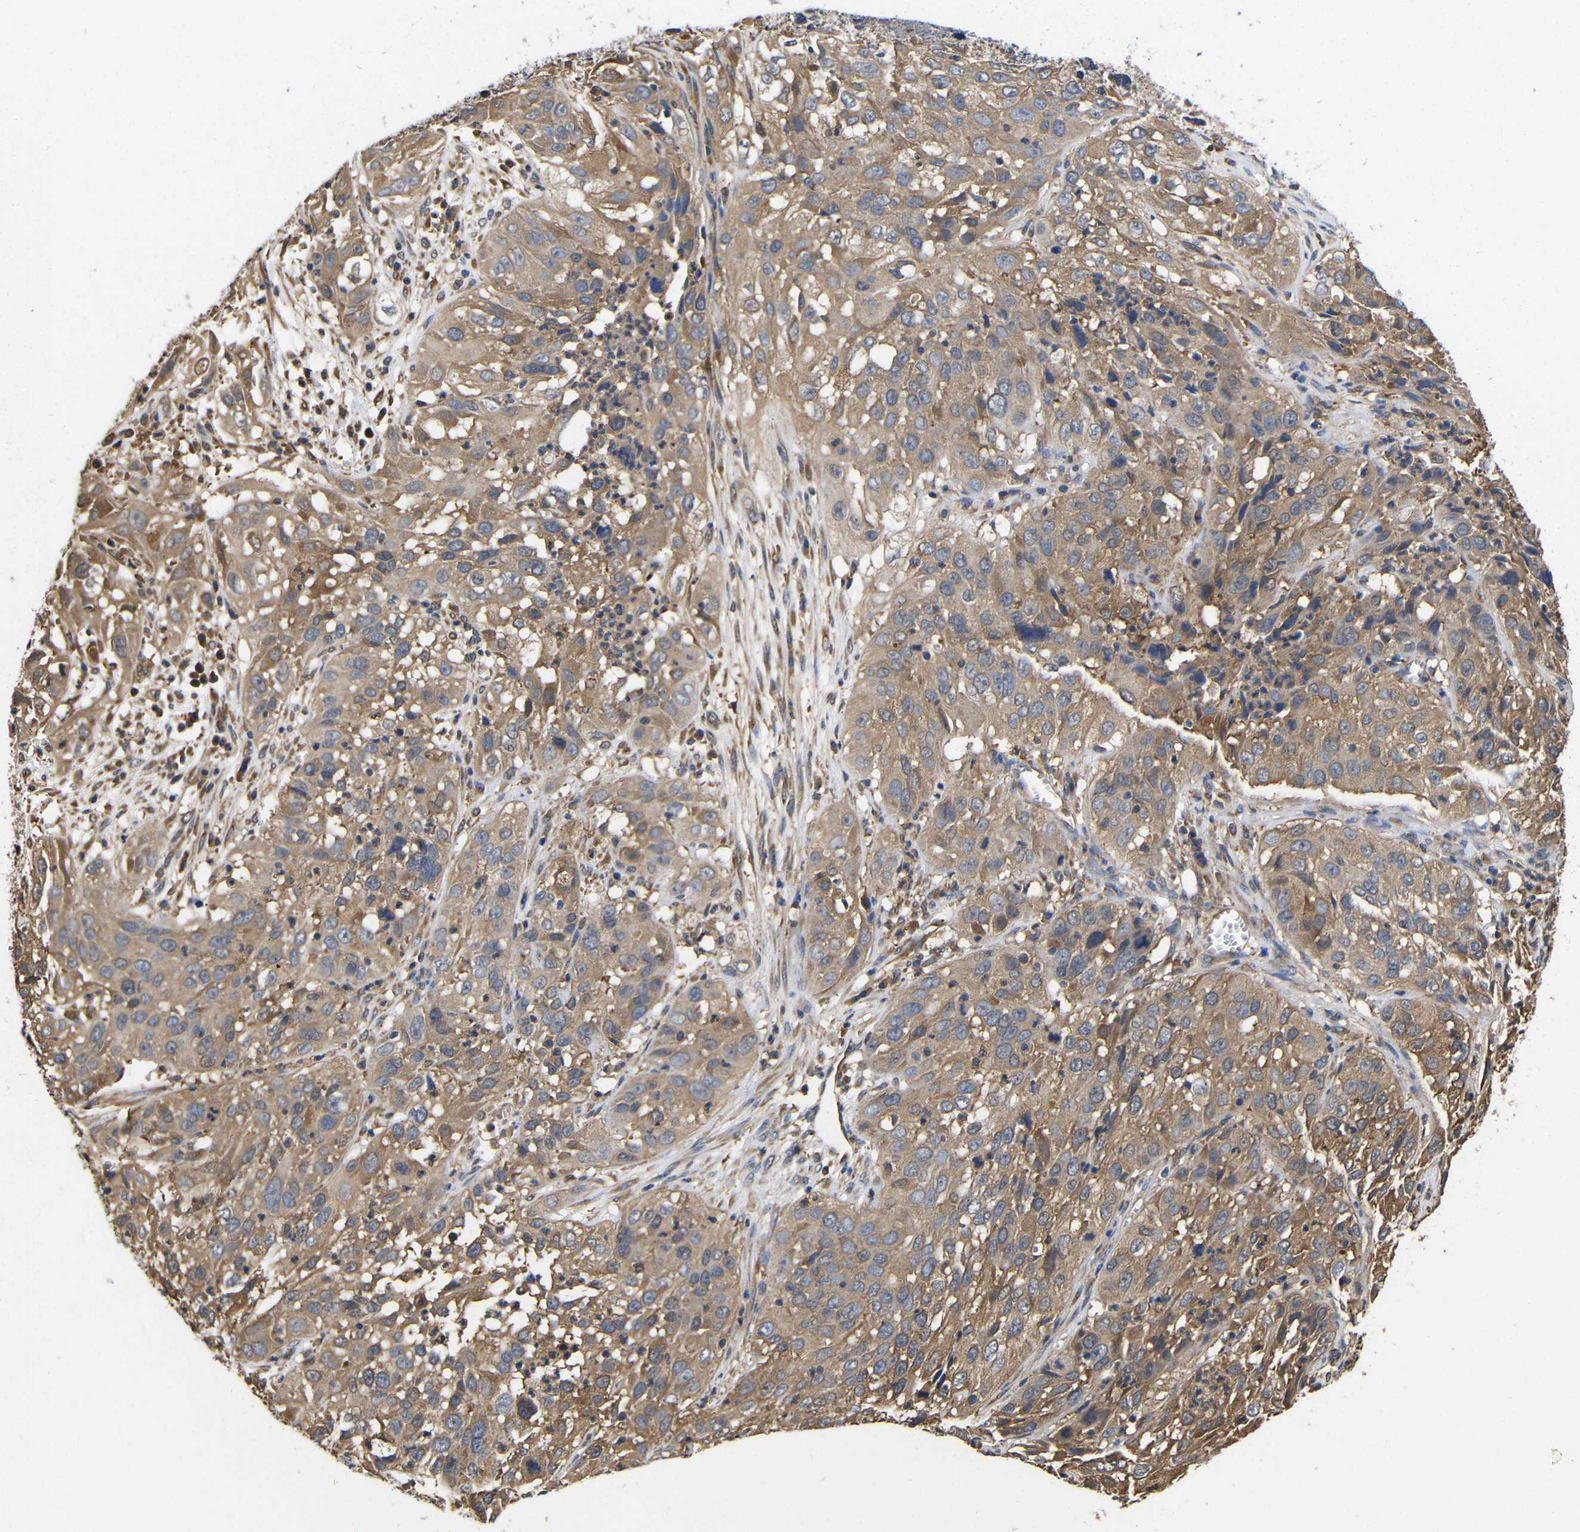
{"staining": {"intensity": "moderate", "quantity": ">75%", "location": "cytoplasmic/membranous"}, "tissue": "cervical cancer", "cell_type": "Tumor cells", "image_type": "cancer", "snomed": [{"axis": "morphology", "description": "Squamous cell carcinoma, NOS"}, {"axis": "topography", "description": "Cervix"}], "caption": "Moderate cytoplasmic/membranous staining for a protein is present in about >75% of tumor cells of squamous cell carcinoma (cervical) using immunohistochemistry (IHC).", "gene": "LRRCC1", "patient": {"sex": "female", "age": 32}}